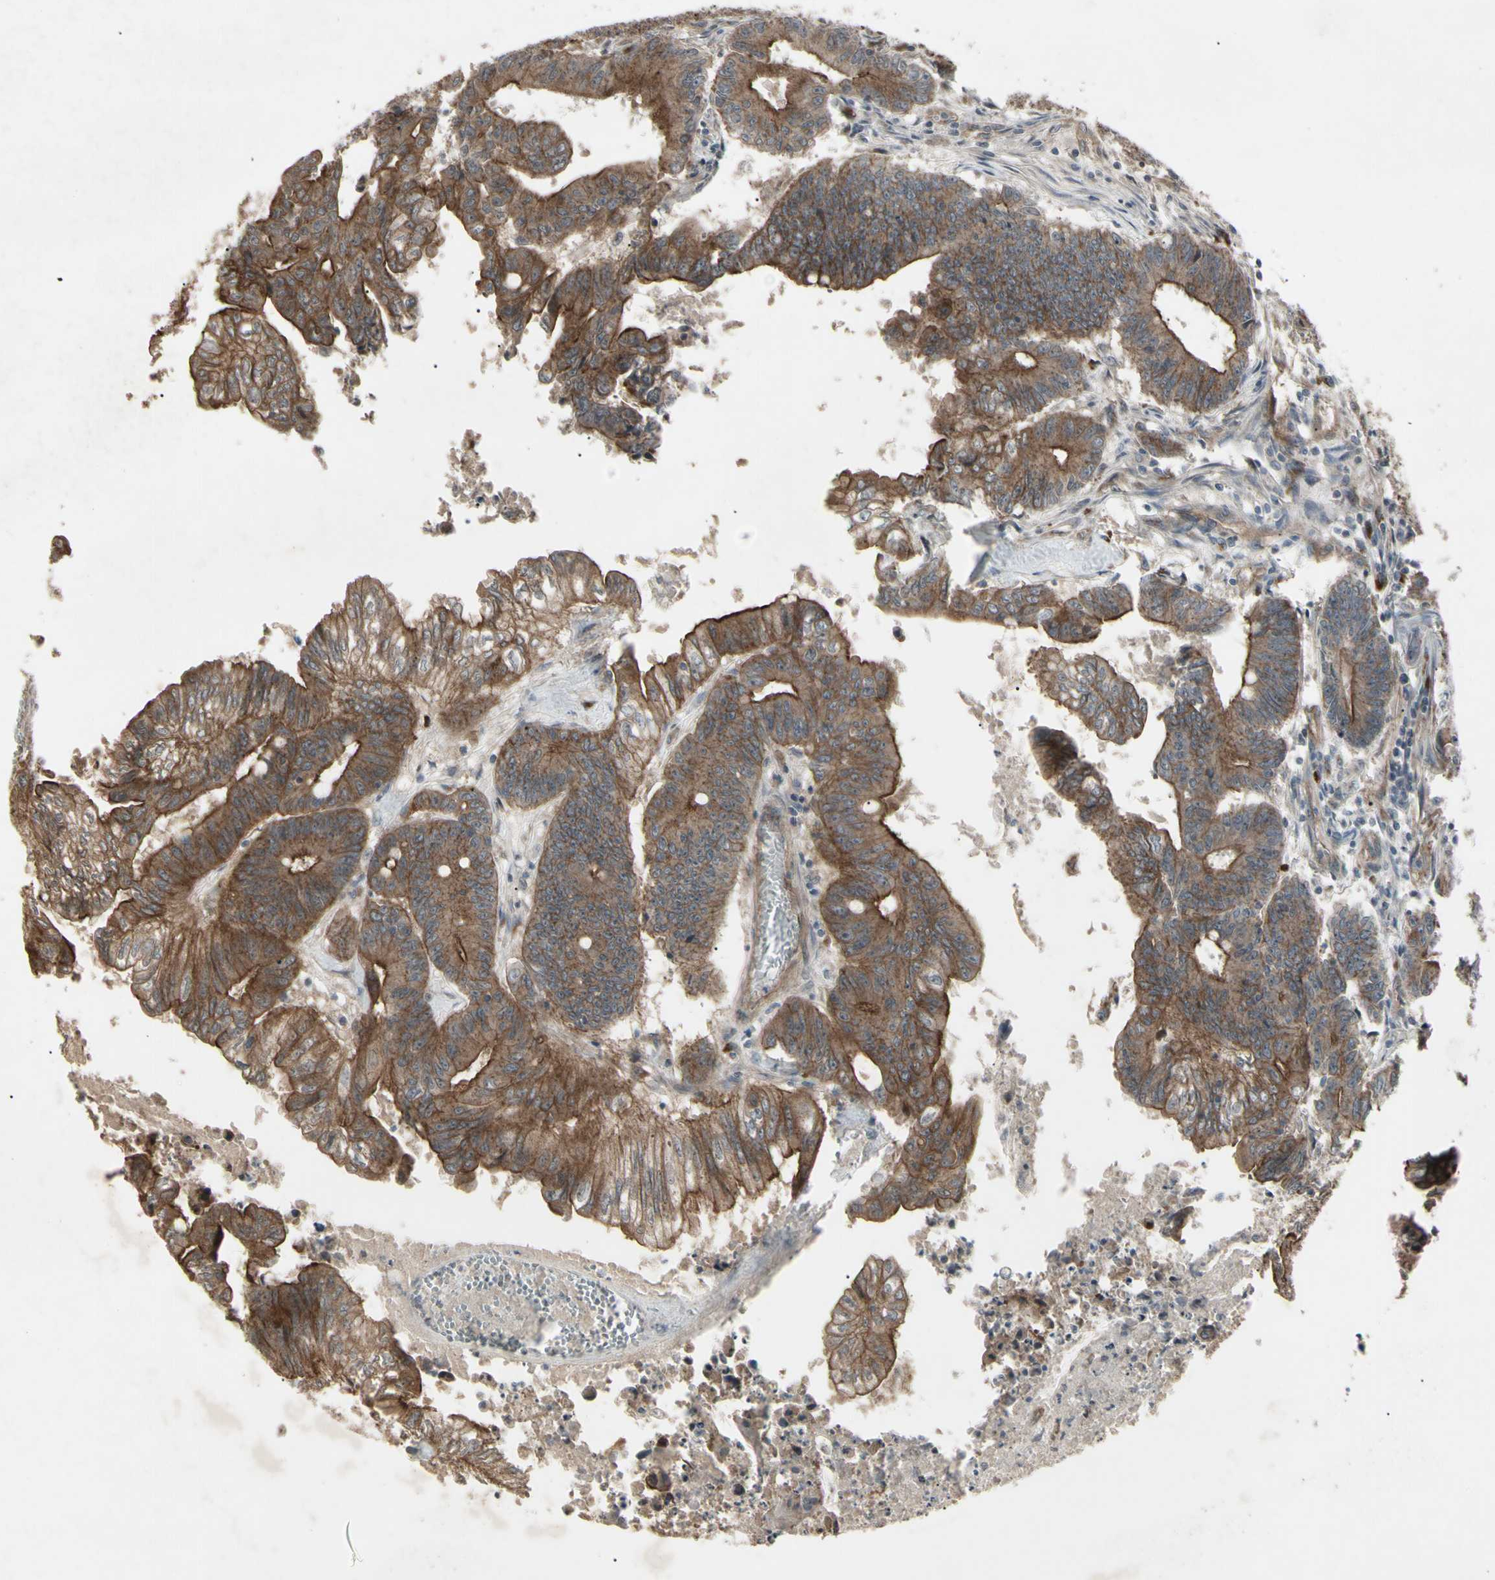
{"staining": {"intensity": "moderate", "quantity": ">75%", "location": "cytoplasmic/membranous"}, "tissue": "colorectal cancer", "cell_type": "Tumor cells", "image_type": "cancer", "snomed": [{"axis": "morphology", "description": "Adenocarcinoma, NOS"}, {"axis": "topography", "description": "Colon"}], "caption": "Moderate cytoplasmic/membranous staining is present in approximately >75% of tumor cells in colorectal cancer (adenocarcinoma).", "gene": "JAG1", "patient": {"sex": "male", "age": 45}}